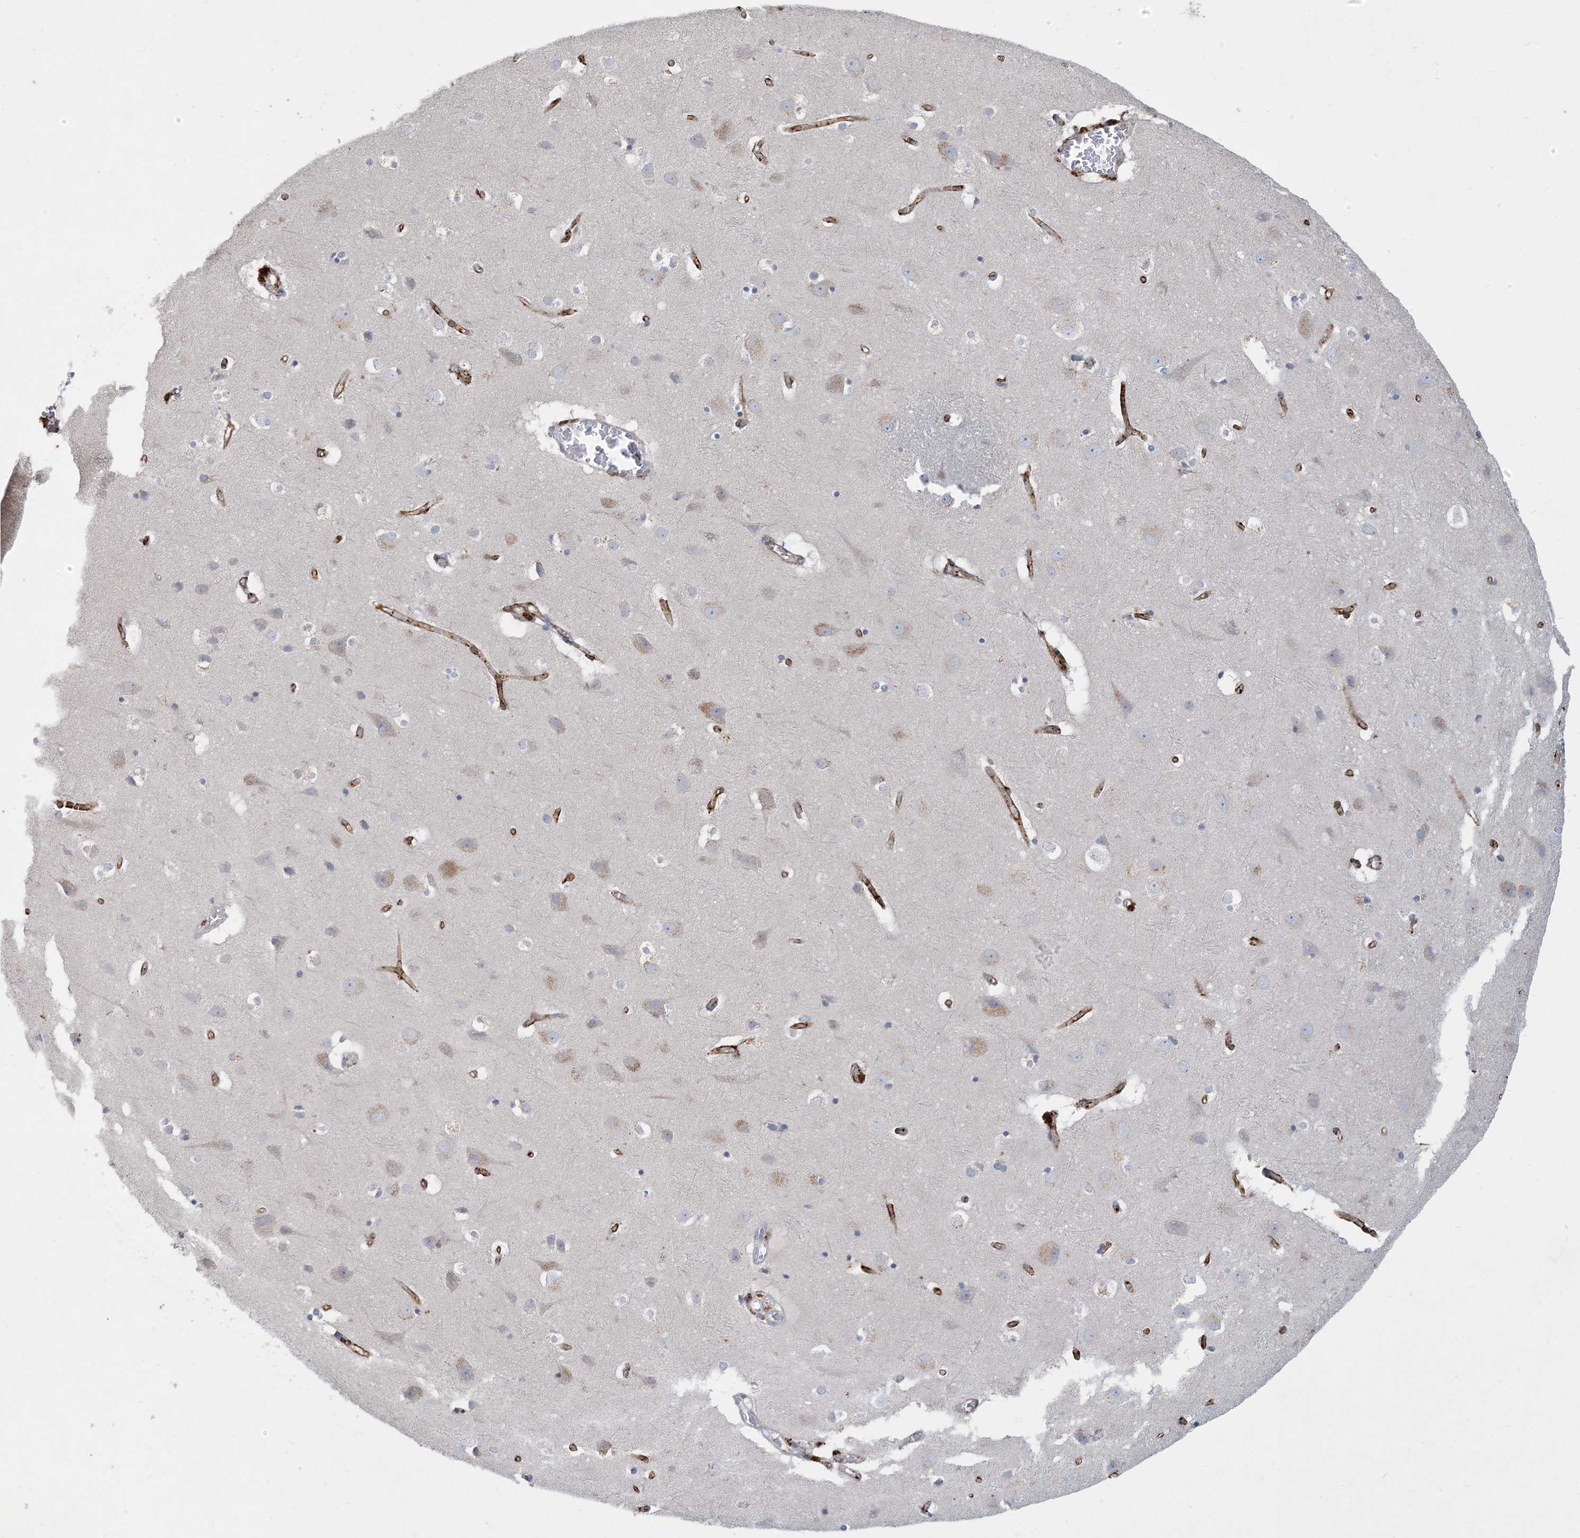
{"staining": {"intensity": "strong", "quantity": ">75%", "location": "cytoplasmic/membranous"}, "tissue": "cerebral cortex", "cell_type": "Endothelial cells", "image_type": "normal", "snomed": [{"axis": "morphology", "description": "Normal tissue, NOS"}, {"axis": "topography", "description": "Cerebral cortex"}], "caption": "High-power microscopy captured an immunohistochemistry (IHC) photomicrograph of normal cerebral cortex, revealing strong cytoplasmic/membranous expression in about >75% of endothelial cells. Immunohistochemistry (ihc) stains the protein of interest in brown and the nuclei are stained blue.", "gene": "CCDC14", "patient": {"sex": "male", "age": 54}}